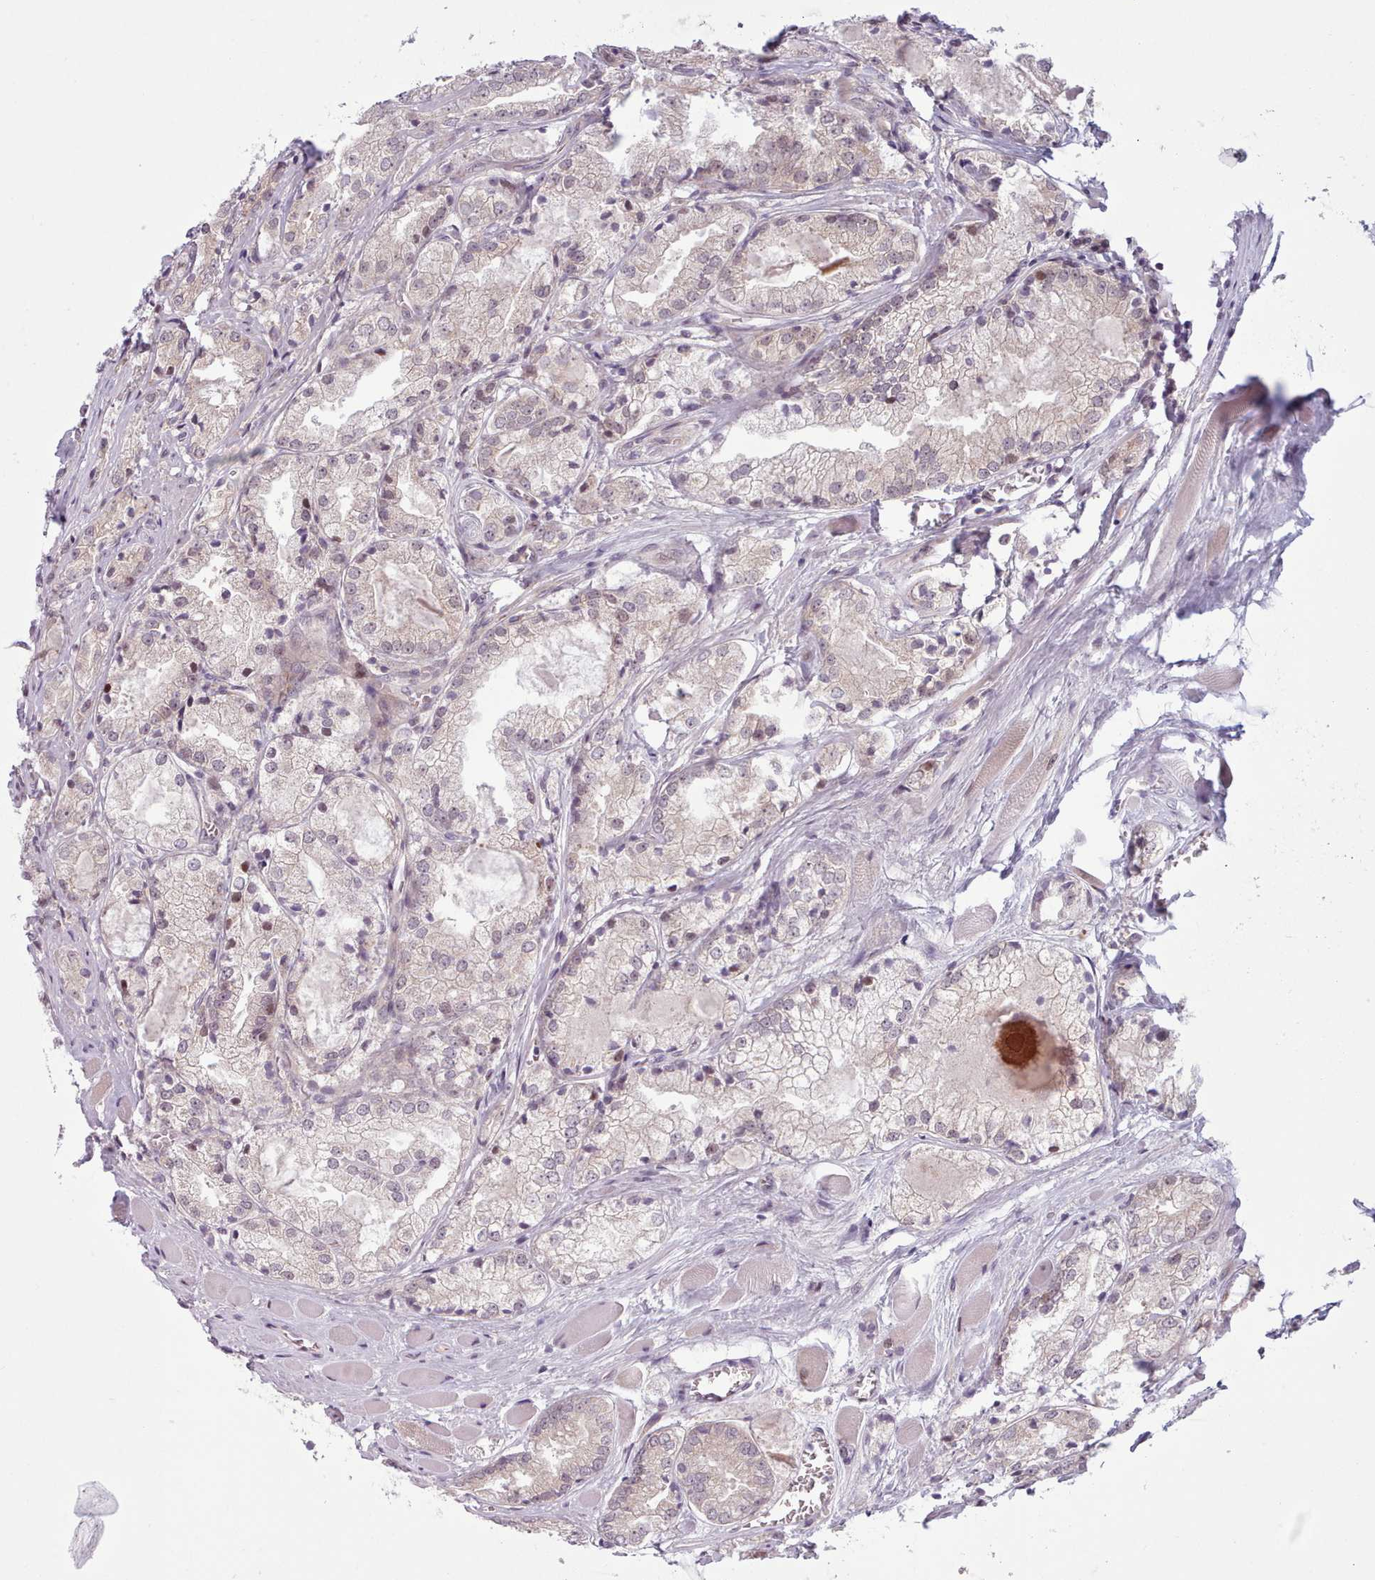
{"staining": {"intensity": "weak", "quantity": "<25%", "location": "cytoplasmic/membranous"}, "tissue": "prostate cancer", "cell_type": "Tumor cells", "image_type": "cancer", "snomed": [{"axis": "morphology", "description": "Adenocarcinoma, Low grade"}, {"axis": "topography", "description": "Prostate"}], "caption": "High power microscopy histopathology image of an immunohistochemistry histopathology image of prostate low-grade adenocarcinoma, revealing no significant expression in tumor cells.", "gene": "KBTBD7", "patient": {"sex": "male", "age": 67}}